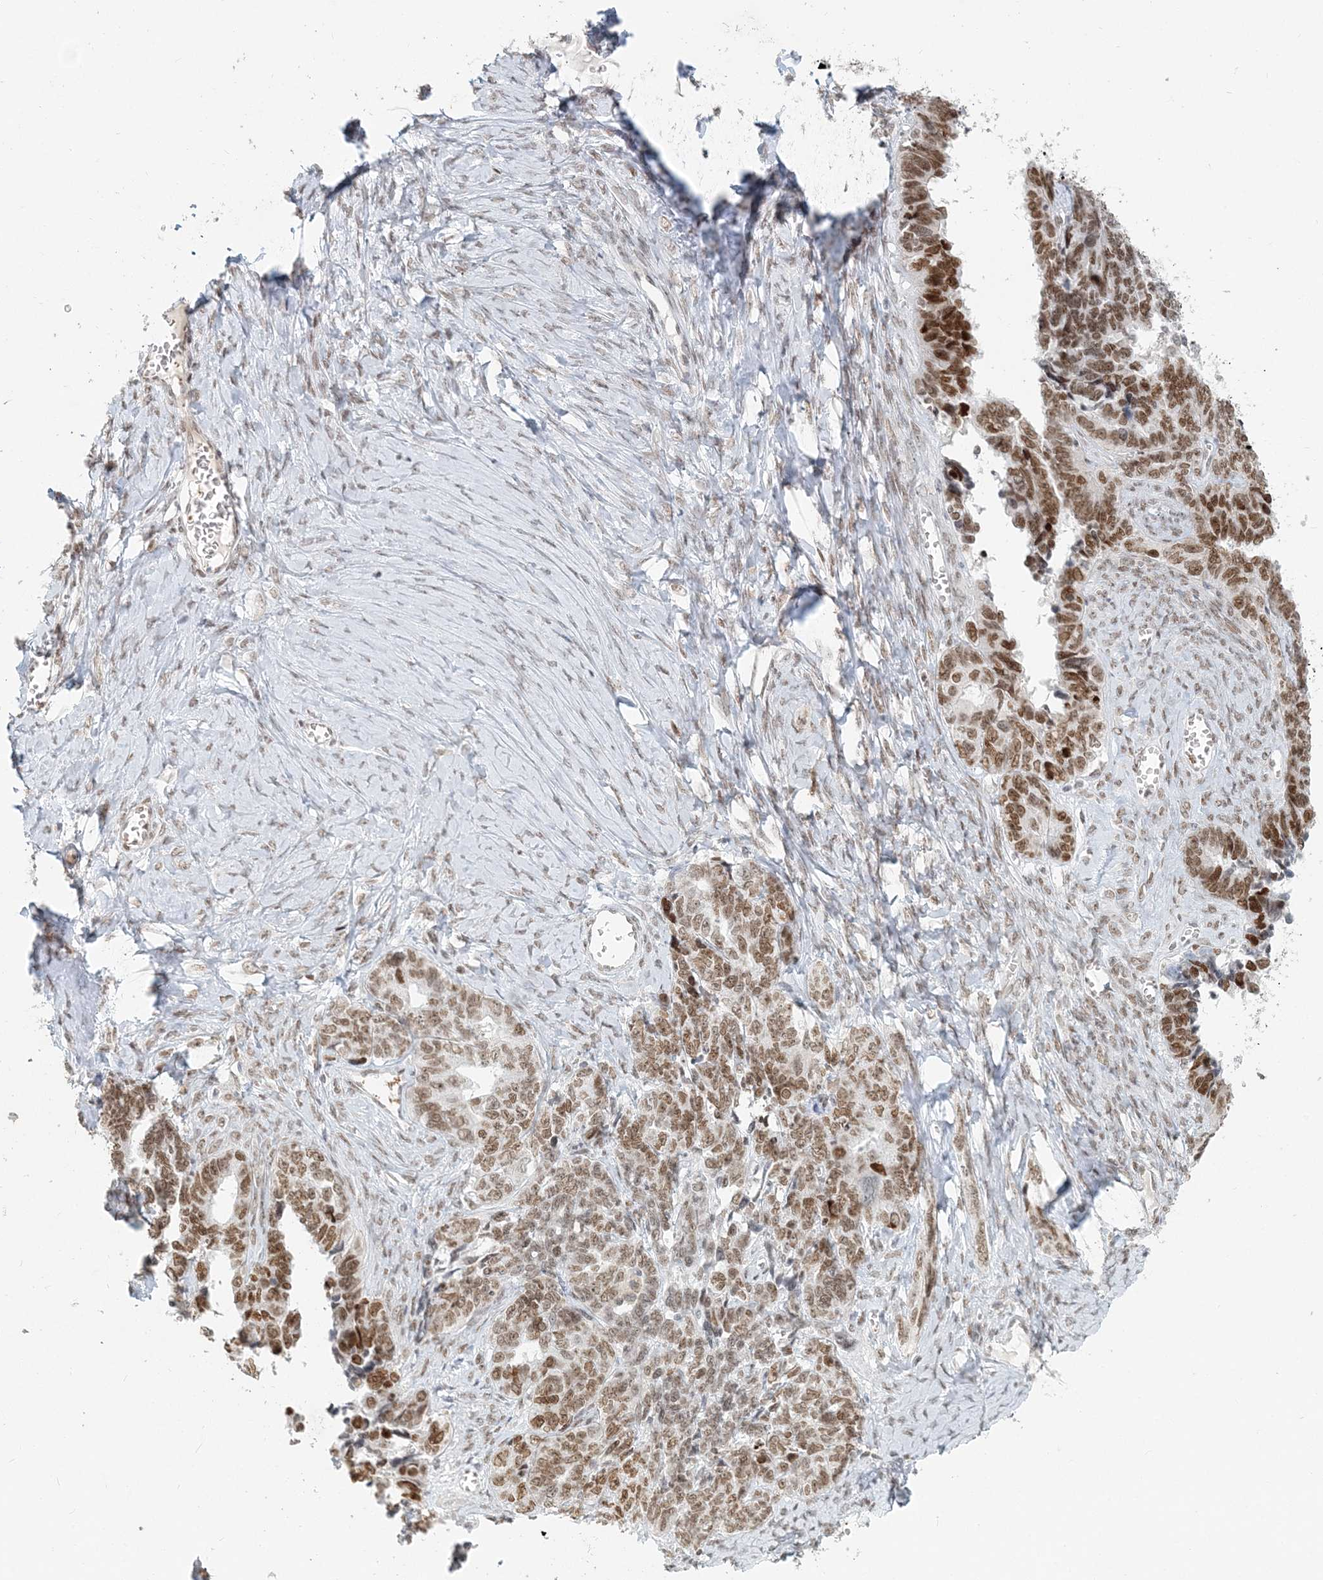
{"staining": {"intensity": "moderate", "quantity": ">75%", "location": "nuclear"}, "tissue": "ovarian cancer", "cell_type": "Tumor cells", "image_type": "cancer", "snomed": [{"axis": "morphology", "description": "Cystadenocarcinoma, serous, NOS"}, {"axis": "topography", "description": "Ovary"}], "caption": "Ovarian serous cystadenocarcinoma tissue exhibits moderate nuclear positivity in approximately >75% of tumor cells The protein of interest is stained brown, and the nuclei are stained in blue (DAB (3,3'-diaminobenzidine) IHC with brightfield microscopy, high magnification).", "gene": "BAZ1B", "patient": {"sex": "female", "age": 79}}